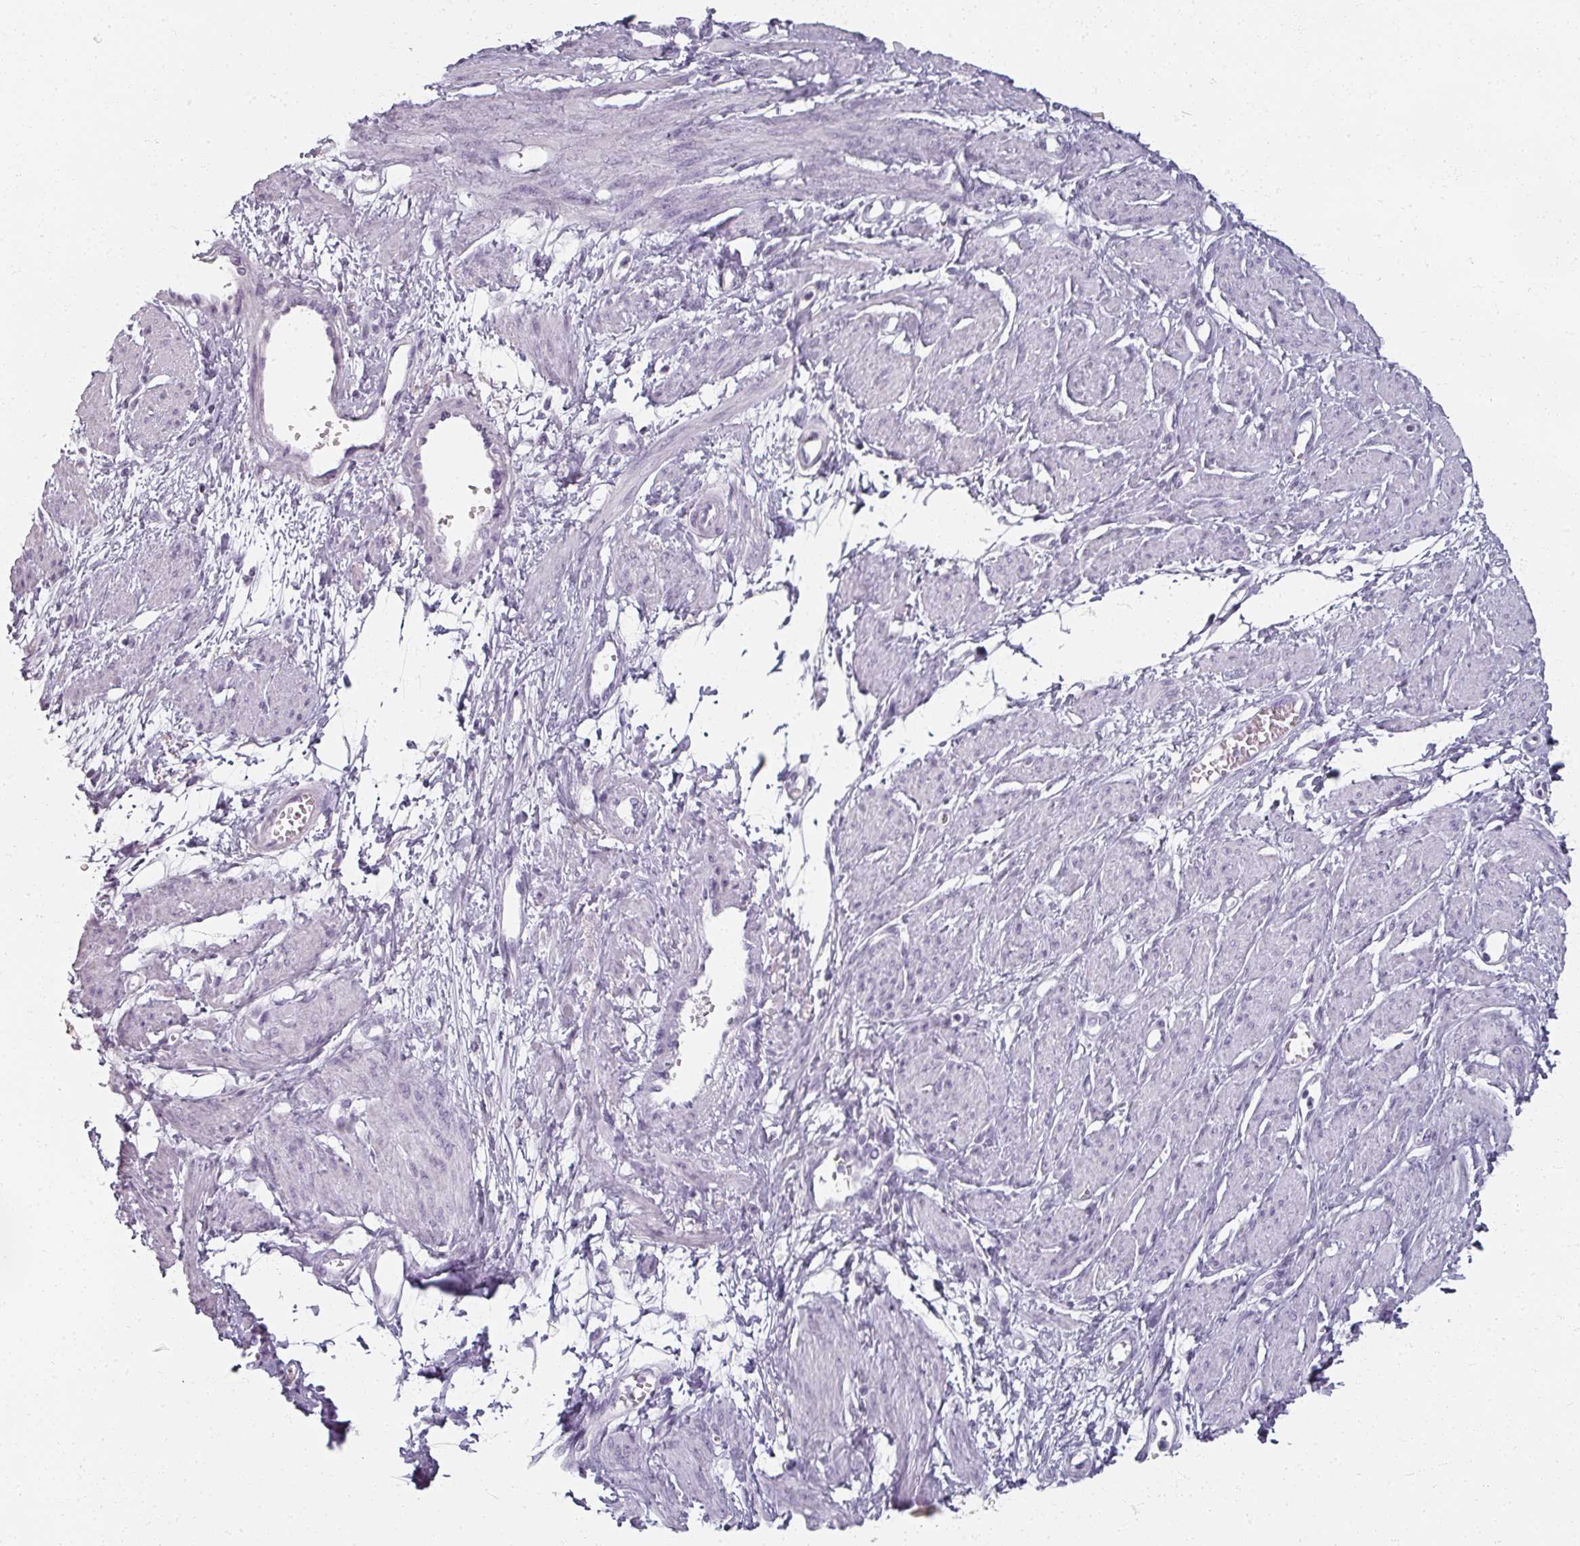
{"staining": {"intensity": "negative", "quantity": "none", "location": "none"}, "tissue": "smooth muscle", "cell_type": "Smooth muscle cells", "image_type": "normal", "snomed": [{"axis": "morphology", "description": "Normal tissue, NOS"}, {"axis": "topography", "description": "Smooth muscle"}, {"axis": "topography", "description": "Uterus"}], "caption": "Smooth muscle cells show no significant expression in benign smooth muscle. The staining is performed using DAB brown chromogen with nuclei counter-stained in using hematoxylin.", "gene": "REG3A", "patient": {"sex": "female", "age": 39}}